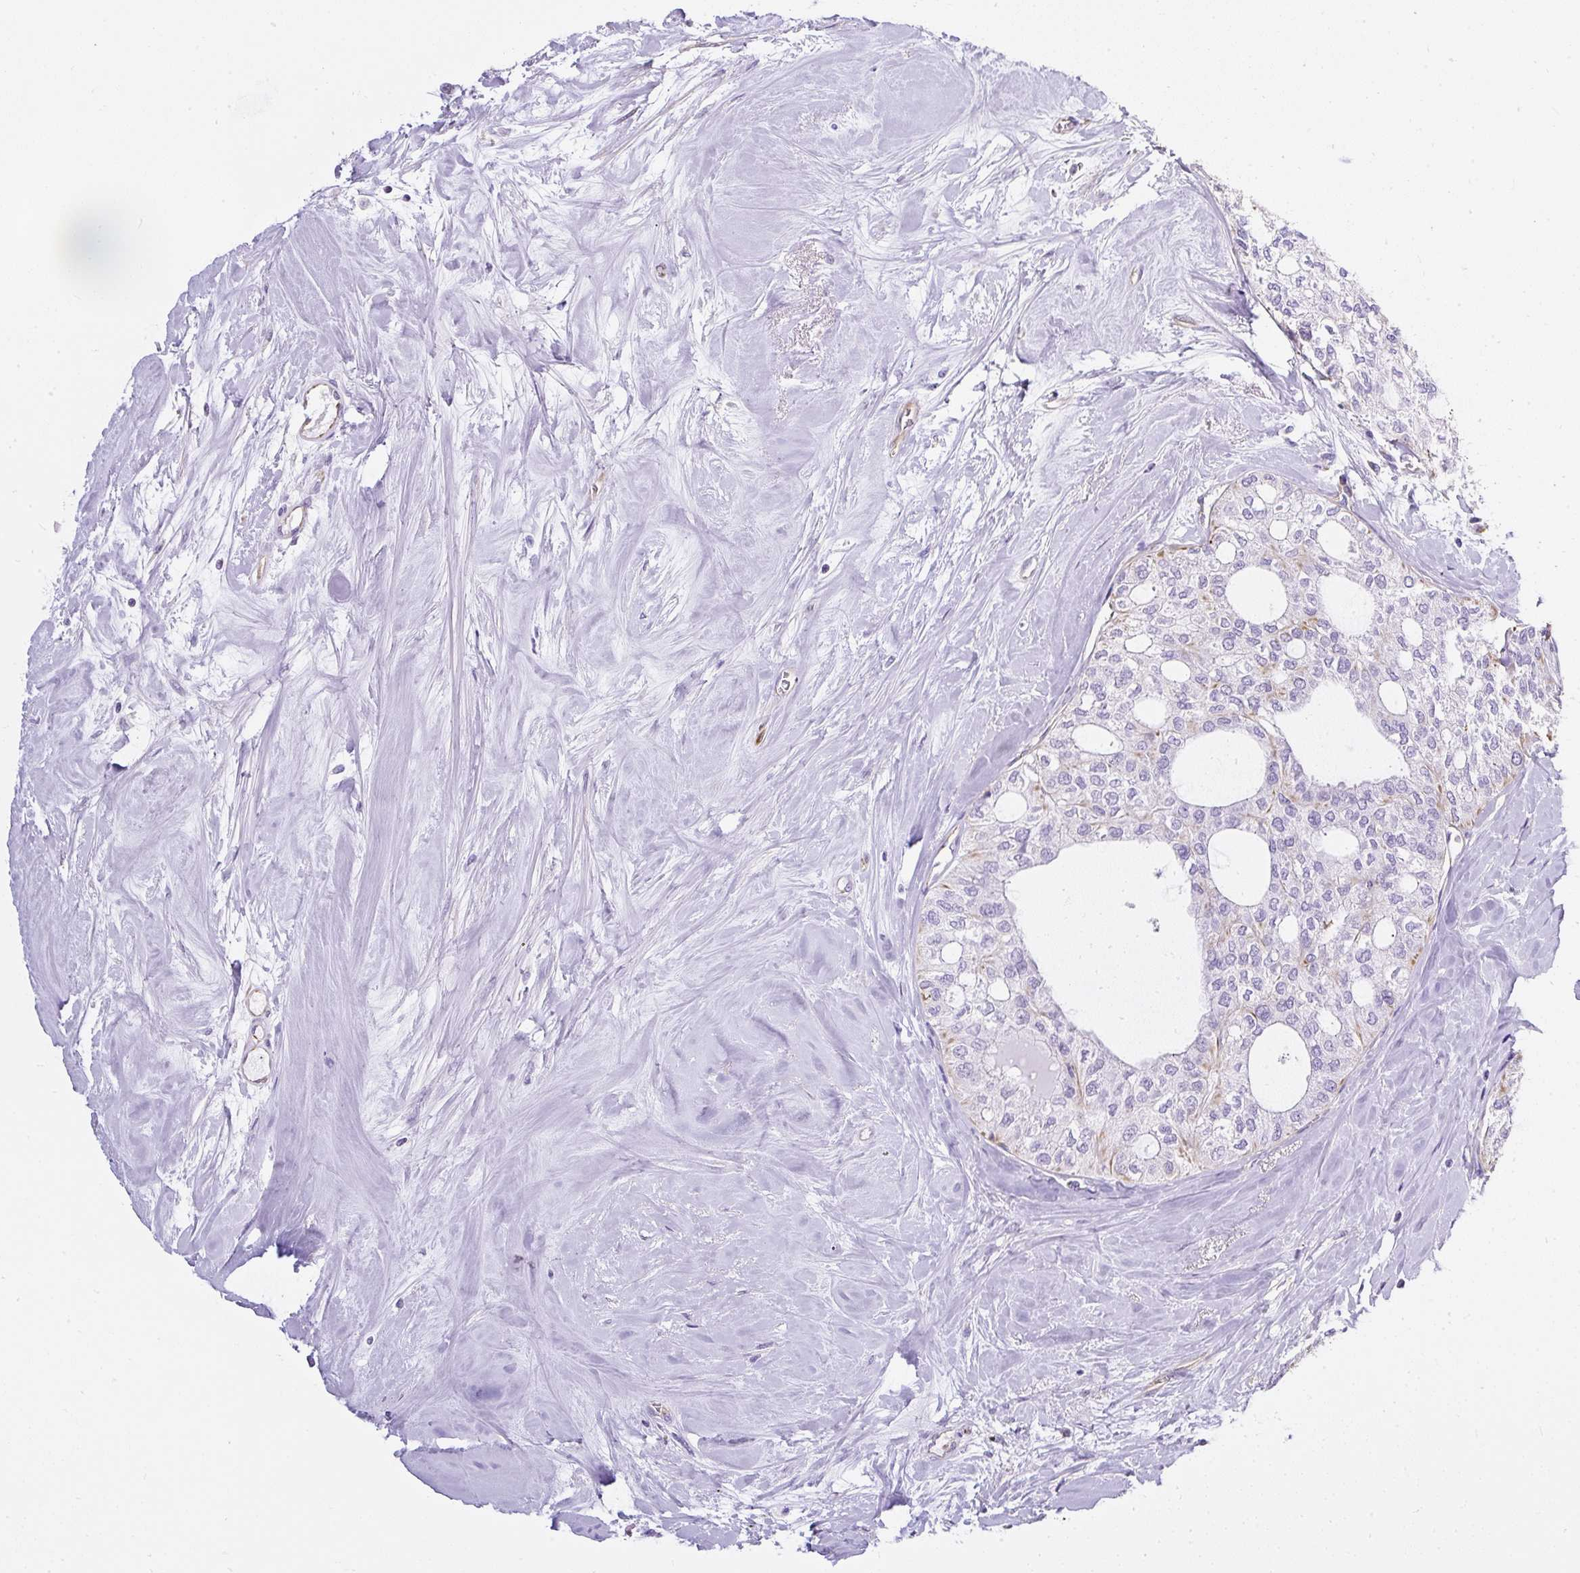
{"staining": {"intensity": "negative", "quantity": "none", "location": "none"}, "tissue": "thyroid cancer", "cell_type": "Tumor cells", "image_type": "cancer", "snomed": [{"axis": "morphology", "description": "Follicular adenoma carcinoma, NOS"}, {"axis": "topography", "description": "Thyroid gland"}], "caption": "Photomicrograph shows no protein expression in tumor cells of thyroid cancer (follicular adenoma carcinoma) tissue. (IHC, brightfield microscopy, high magnification).", "gene": "PLS1", "patient": {"sex": "male", "age": 75}}